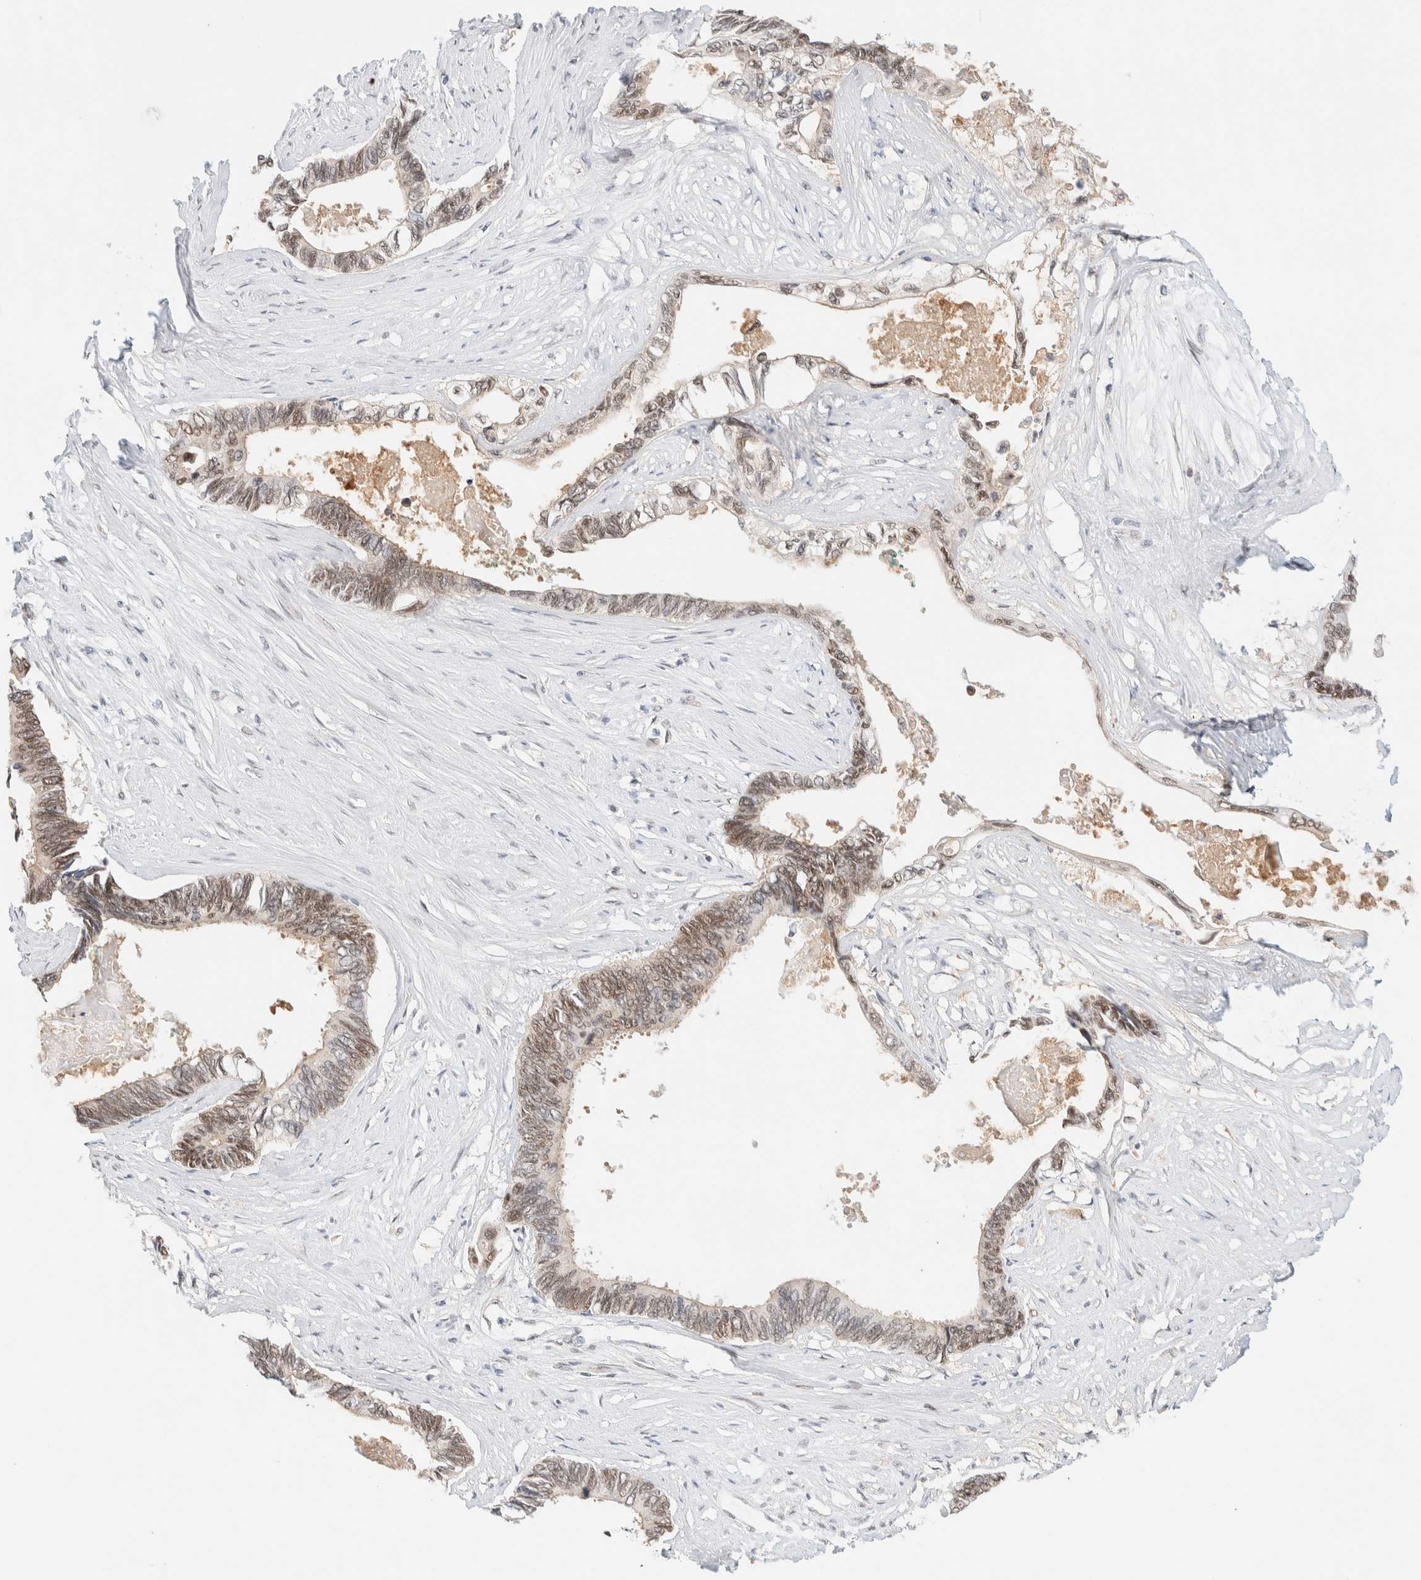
{"staining": {"intensity": "moderate", "quantity": "25%-75%", "location": "nuclear"}, "tissue": "pancreatic cancer", "cell_type": "Tumor cells", "image_type": "cancer", "snomed": [{"axis": "morphology", "description": "Adenocarcinoma, NOS"}, {"axis": "topography", "description": "Pancreas"}], "caption": "A brown stain labels moderate nuclear expression of a protein in human pancreatic cancer tumor cells.", "gene": "PYGO2", "patient": {"sex": "female", "age": 70}}